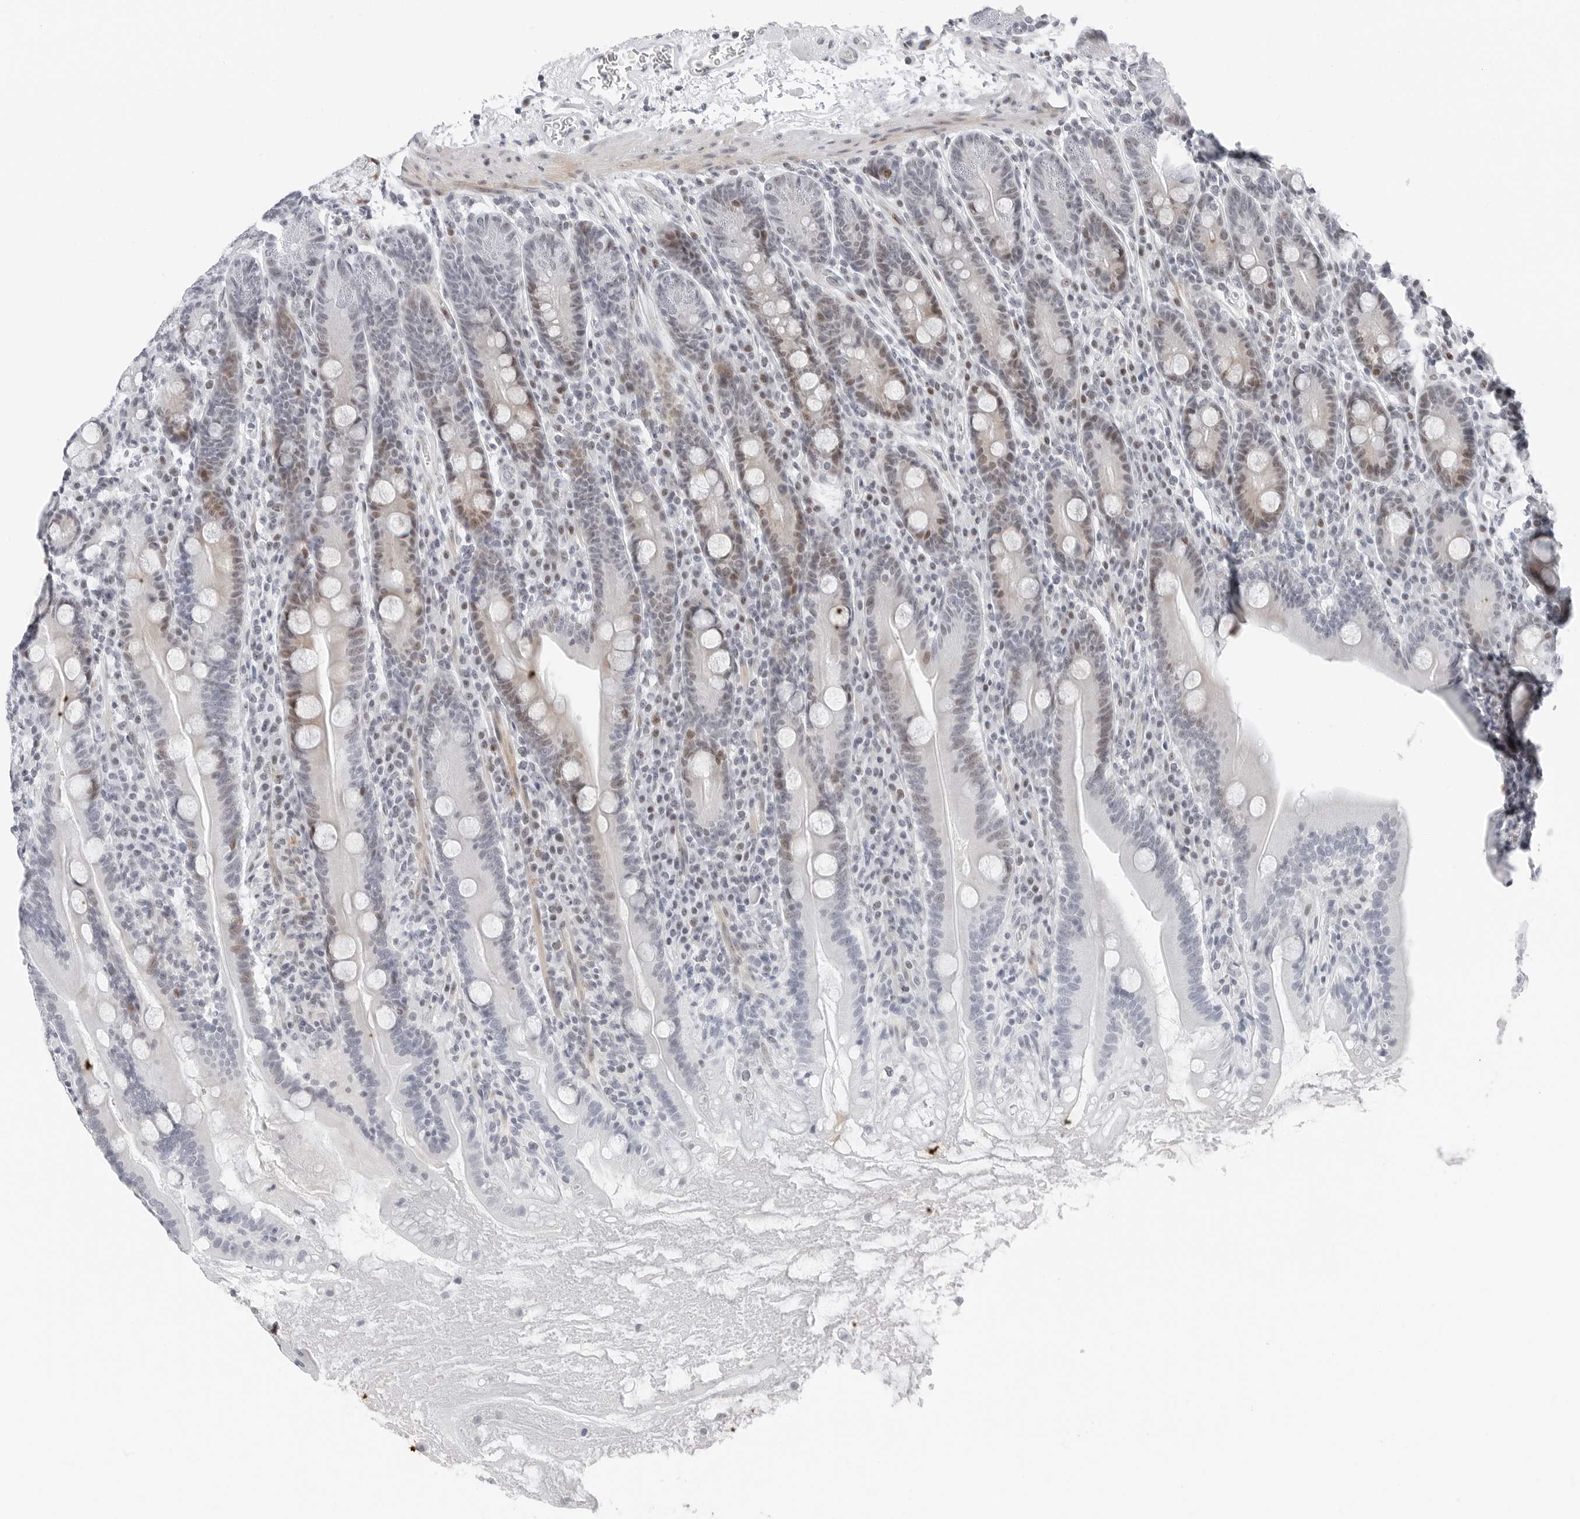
{"staining": {"intensity": "weak", "quantity": "25%-75%", "location": "nuclear"}, "tissue": "duodenum", "cell_type": "Glandular cells", "image_type": "normal", "snomed": [{"axis": "morphology", "description": "Normal tissue, NOS"}, {"axis": "topography", "description": "Duodenum"}], "caption": "Immunohistochemistry (DAB (3,3'-diaminobenzidine)) staining of normal human duodenum demonstrates weak nuclear protein staining in about 25%-75% of glandular cells. The protein is shown in brown color, while the nuclei are stained blue.", "gene": "NTMT2", "patient": {"sex": "male", "age": 35}}